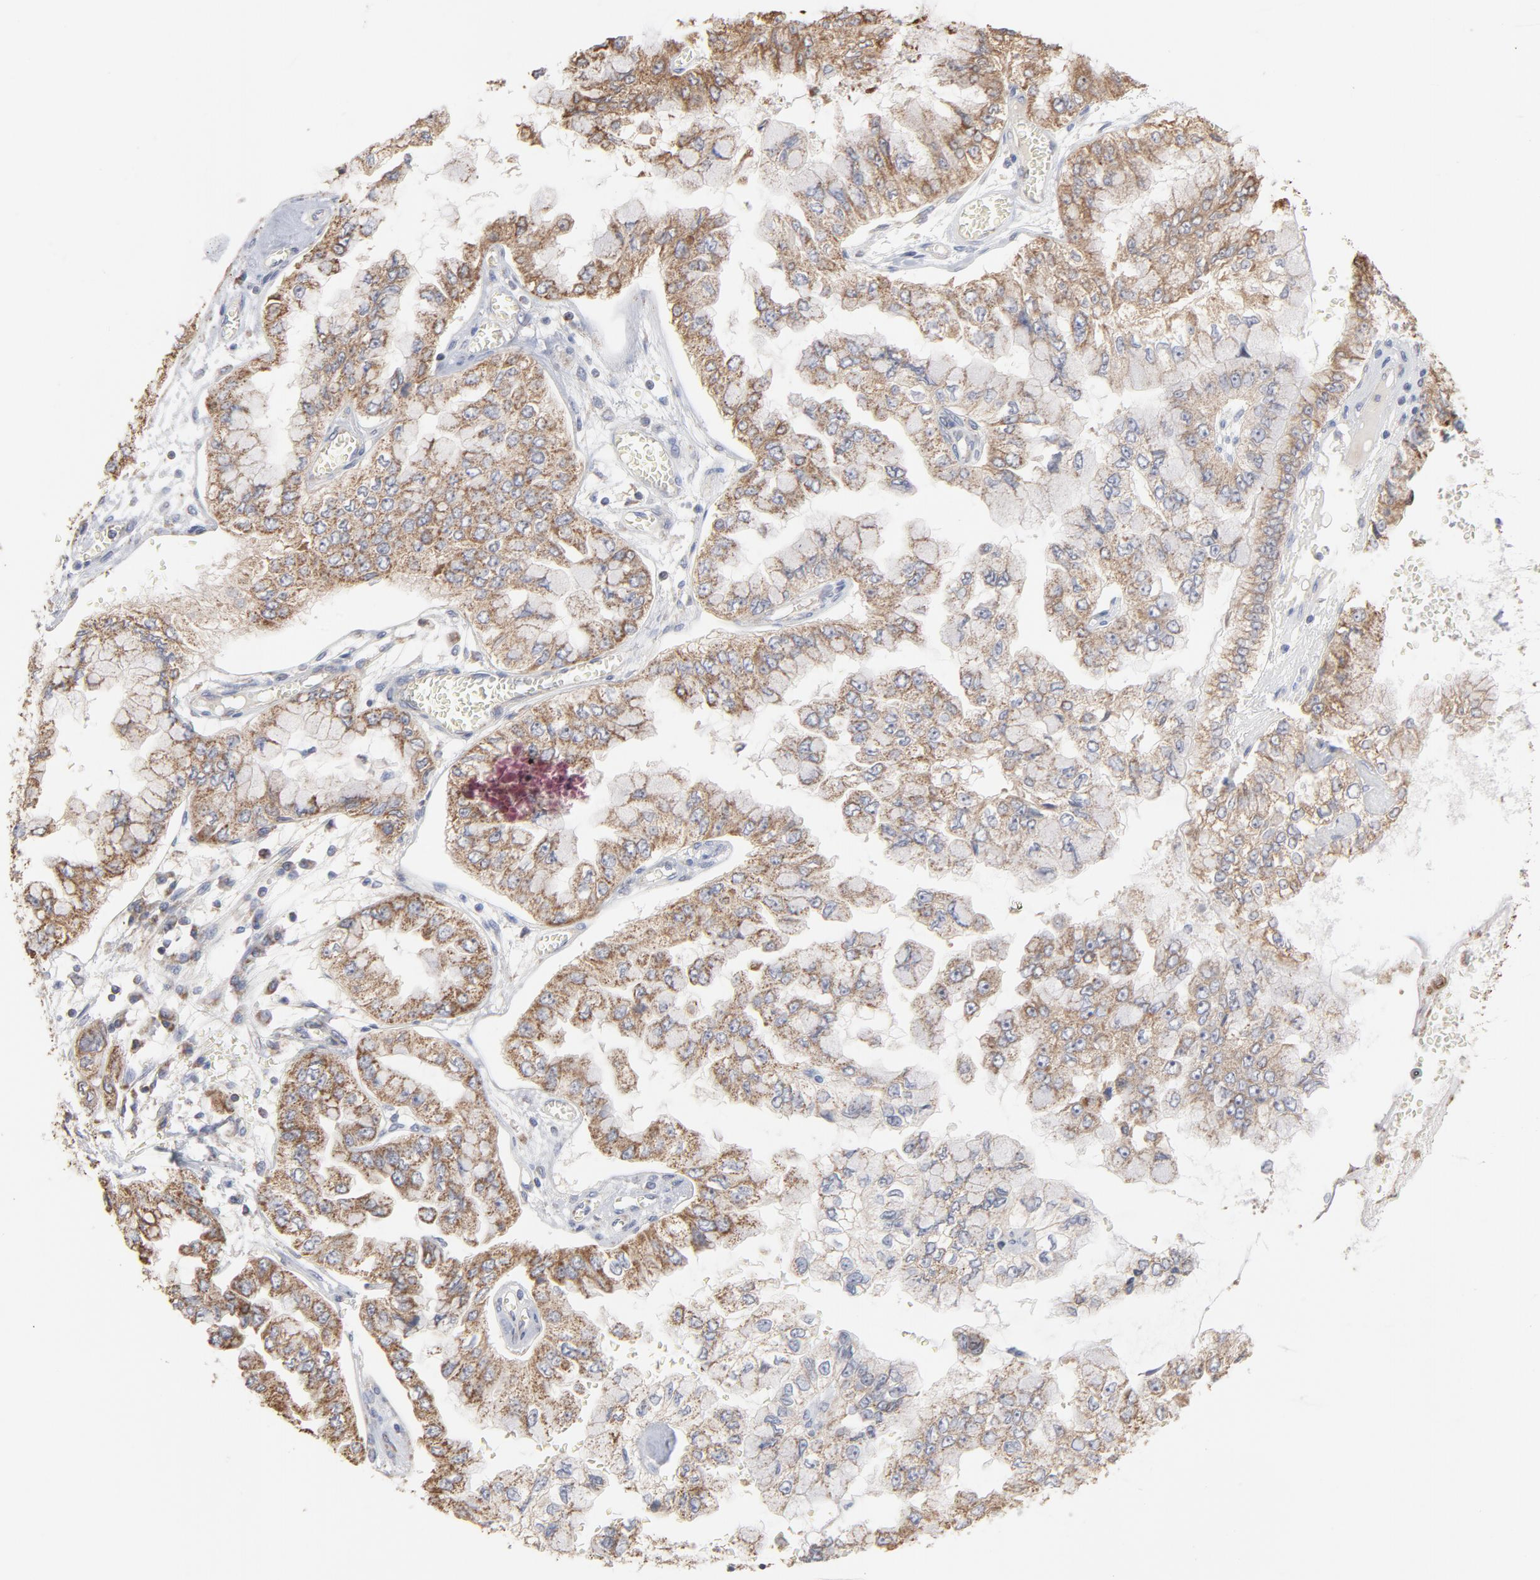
{"staining": {"intensity": "moderate", "quantity": ">75%", "location": "cytoplasmic/membranous"}, "tissue": "liver cancer", "cell_type": "Tumor cells", "image_type": "cancer", "snomed": [{"axis": "morphology", "description": "Cholangiocarcinoma"}, {"axis": "topography", "description": "Liver"}], "caption": "Immunohistochemistry of human cholangiocarcinoma (liver) reveals medium levels of moderate cytoplasmic/membranous positivity in approximately >75% of tumor cells.", "gene": "PPFIBP2", "patient": {"sex": "female", "age": 79}}